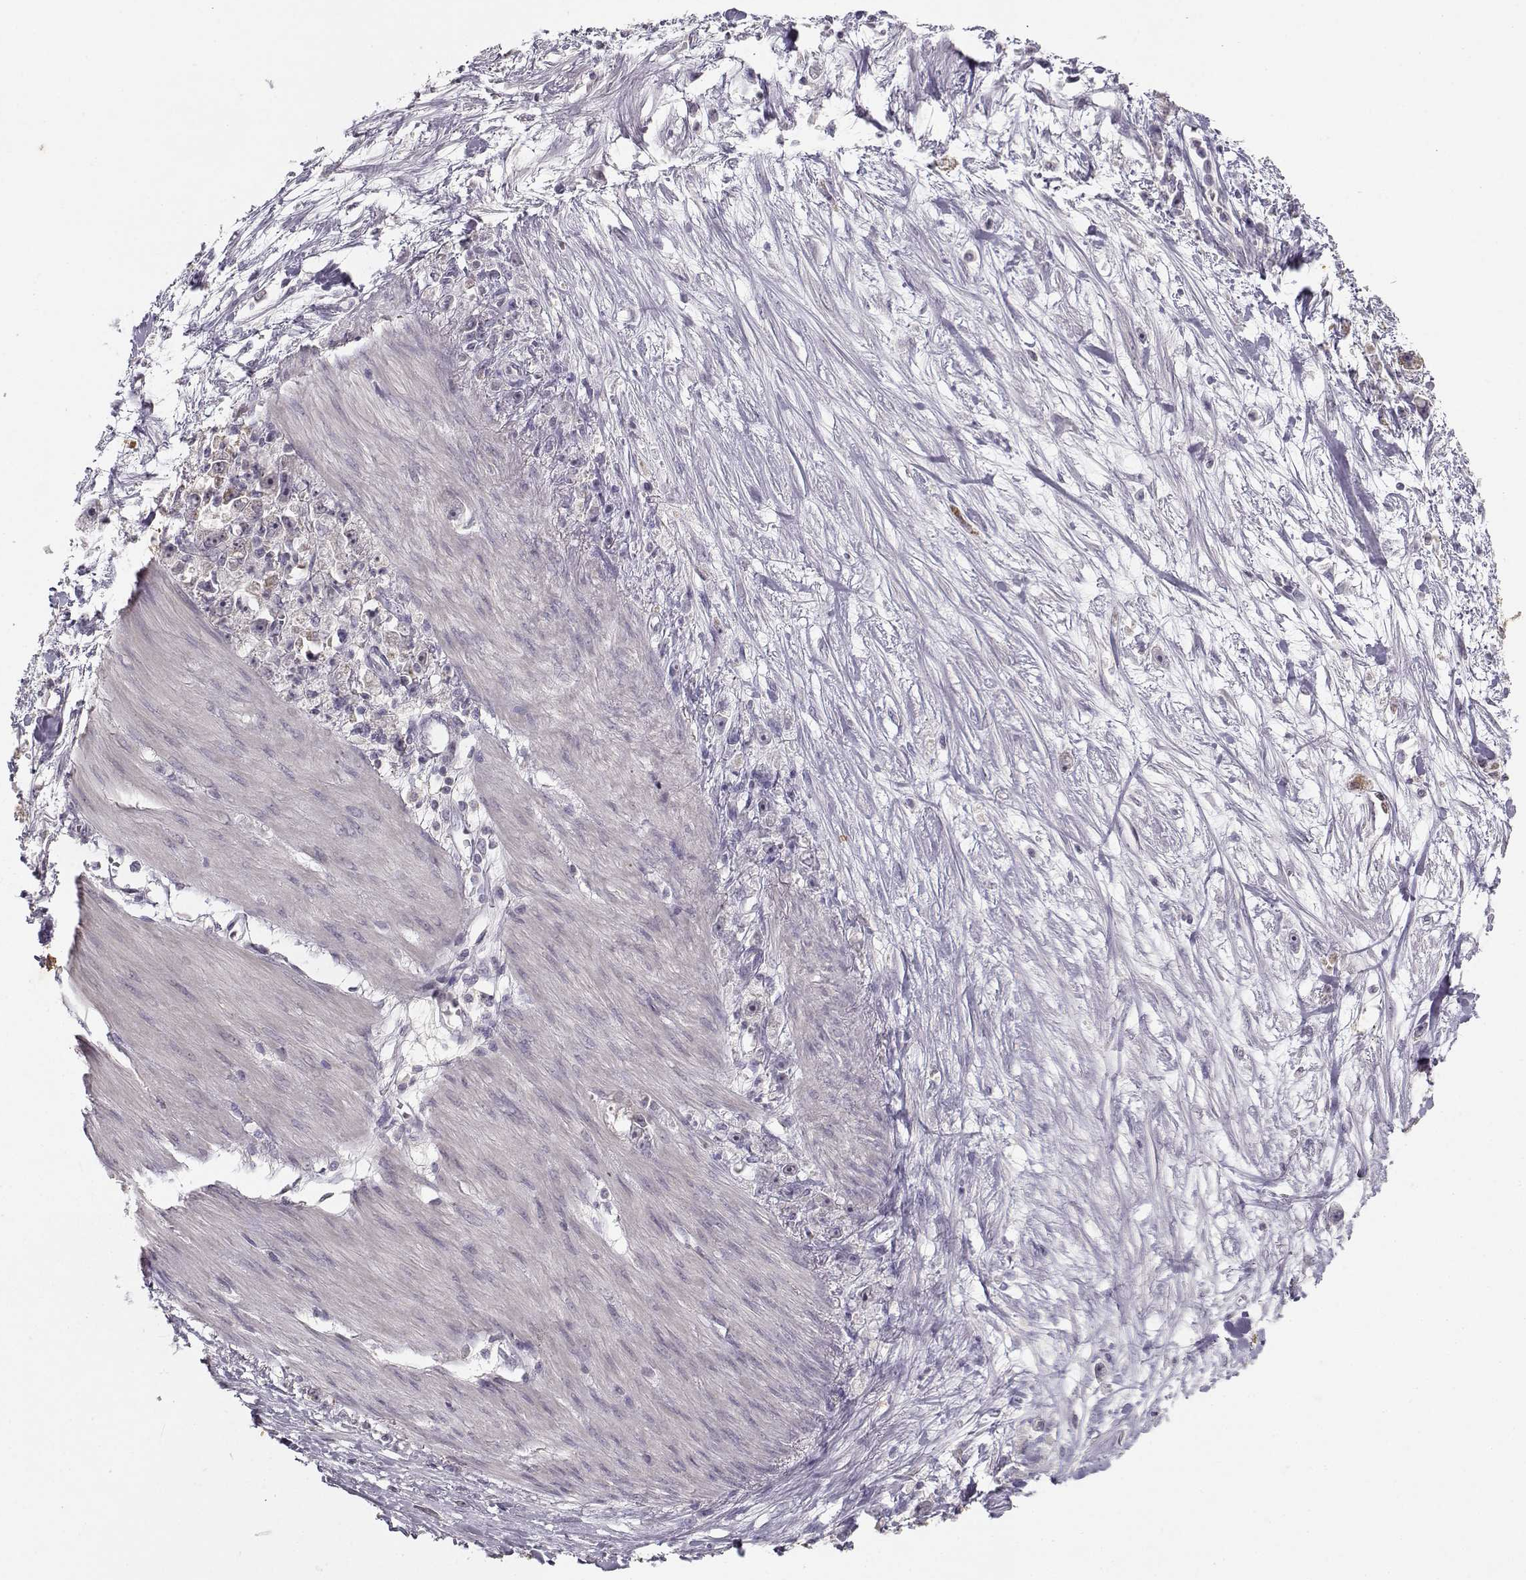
{"staining": {"intensity": "negative", "quantity": "none", "location": "none"}, "tissue": "stomach cancer", "cell_type": "Tumor cells", "image_type": "cancer", "snomed": [{"axis": "morphology", "description": "Adenocarcinoma, NOS"}, {"axis": "topography", "description": "Stomach"}], "caption": "High power microscopy micrograph of an IHC photomicrograph of stomach cancer (adenocarcinoma), revealing no significant positivity in tumor cells.", "gene": "UROC1", "patient": {"sex": "female", "age": 59}}